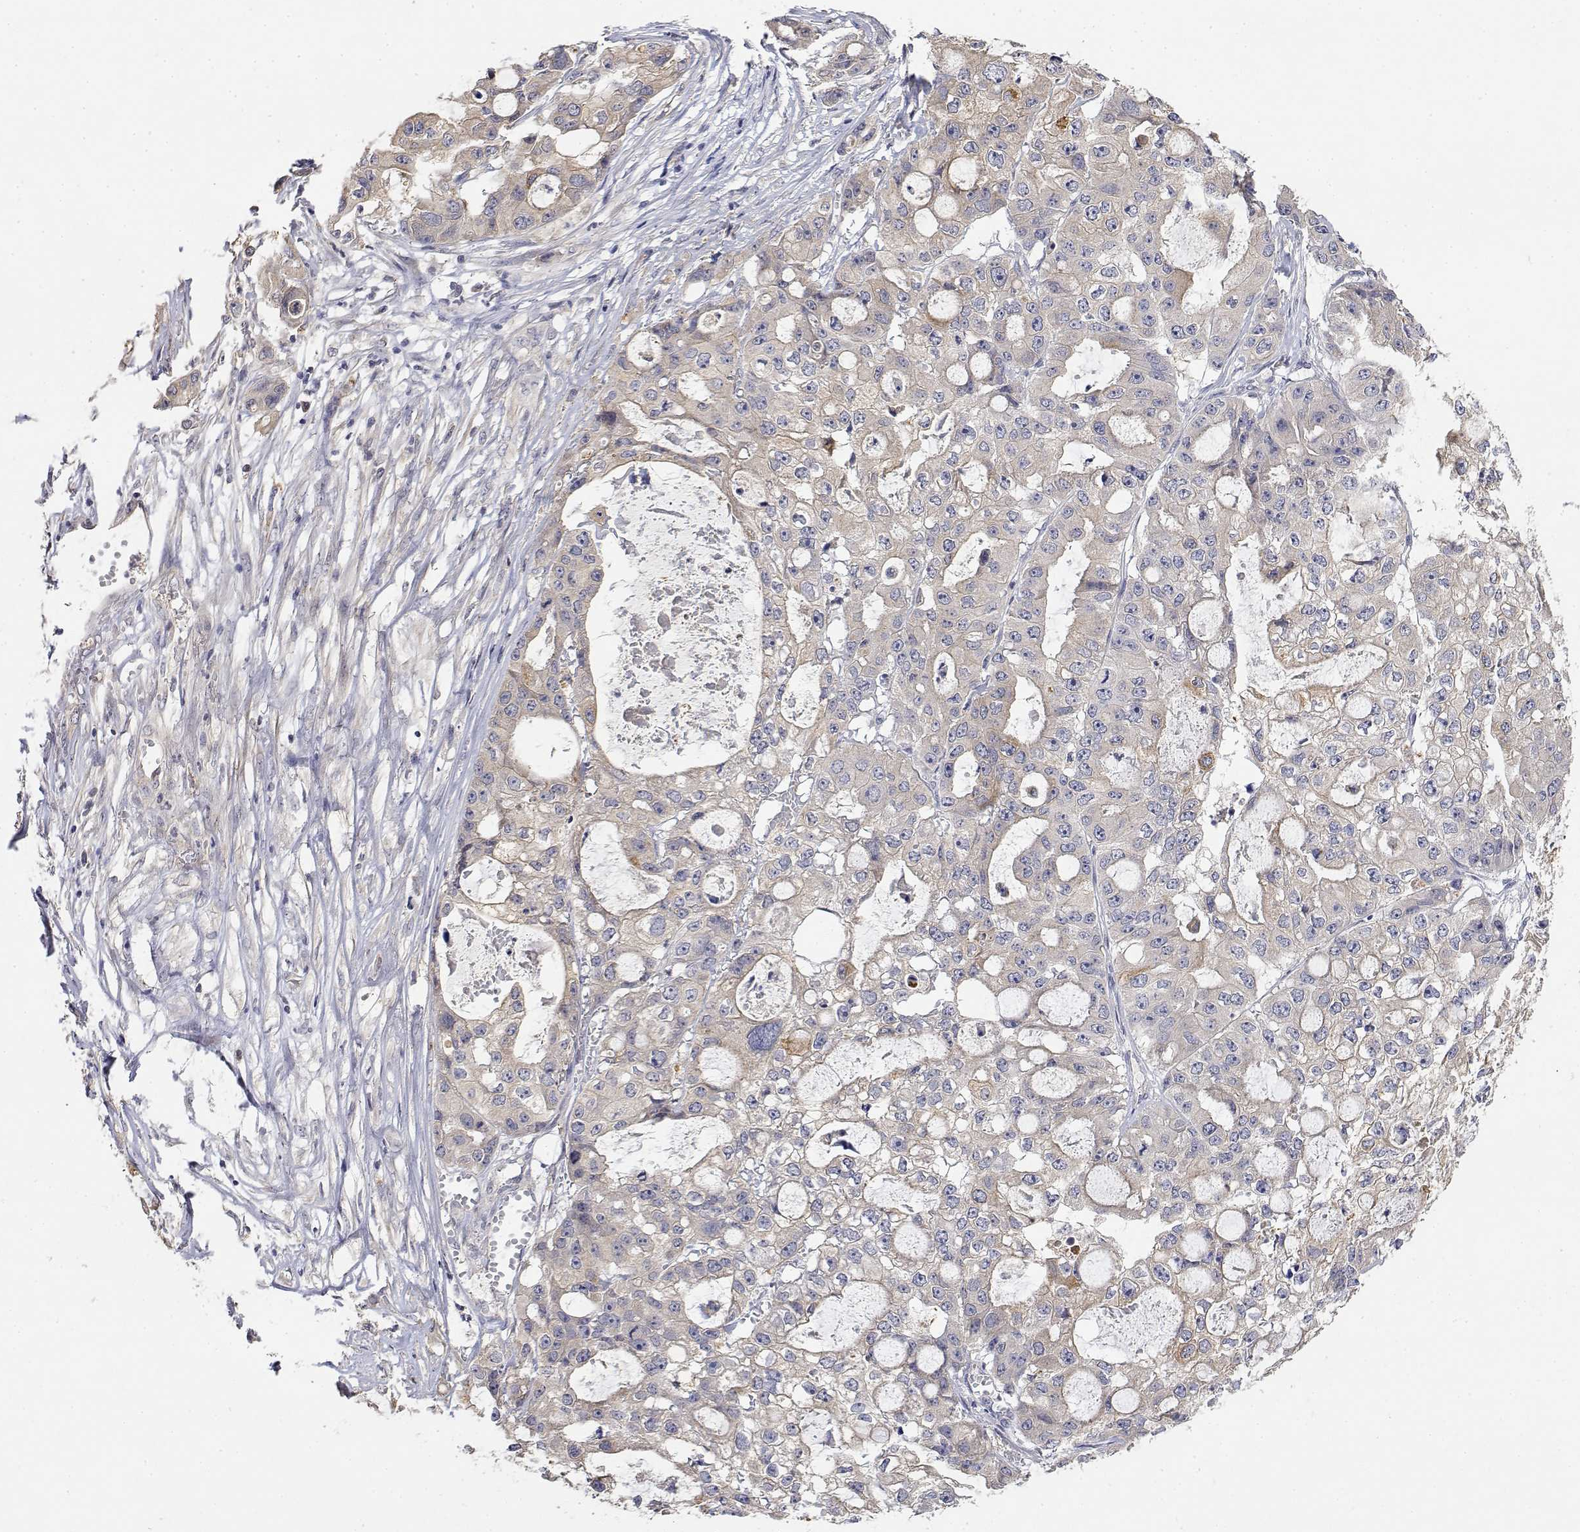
{"staining": {"intensity": "negative", "quantity": "none", "location": "none"}, "tissue": "ovarian cancer", "cell_type": "Tumor cells", "image_type": "cancer", "snomed": [{"axis": "morphology", "description": "Cystadenocarcinoma, serous, NOS"}, {"axis": "topography", "description": "Ovary"}], "caption": "Immunohistochemical staining of ovarian cancer (serous cystadenocarcinoma) demonstrates no significant expression in tumor cells.", "gene": "LONRF3", "patient": {"sex": "female", "age": 56}}